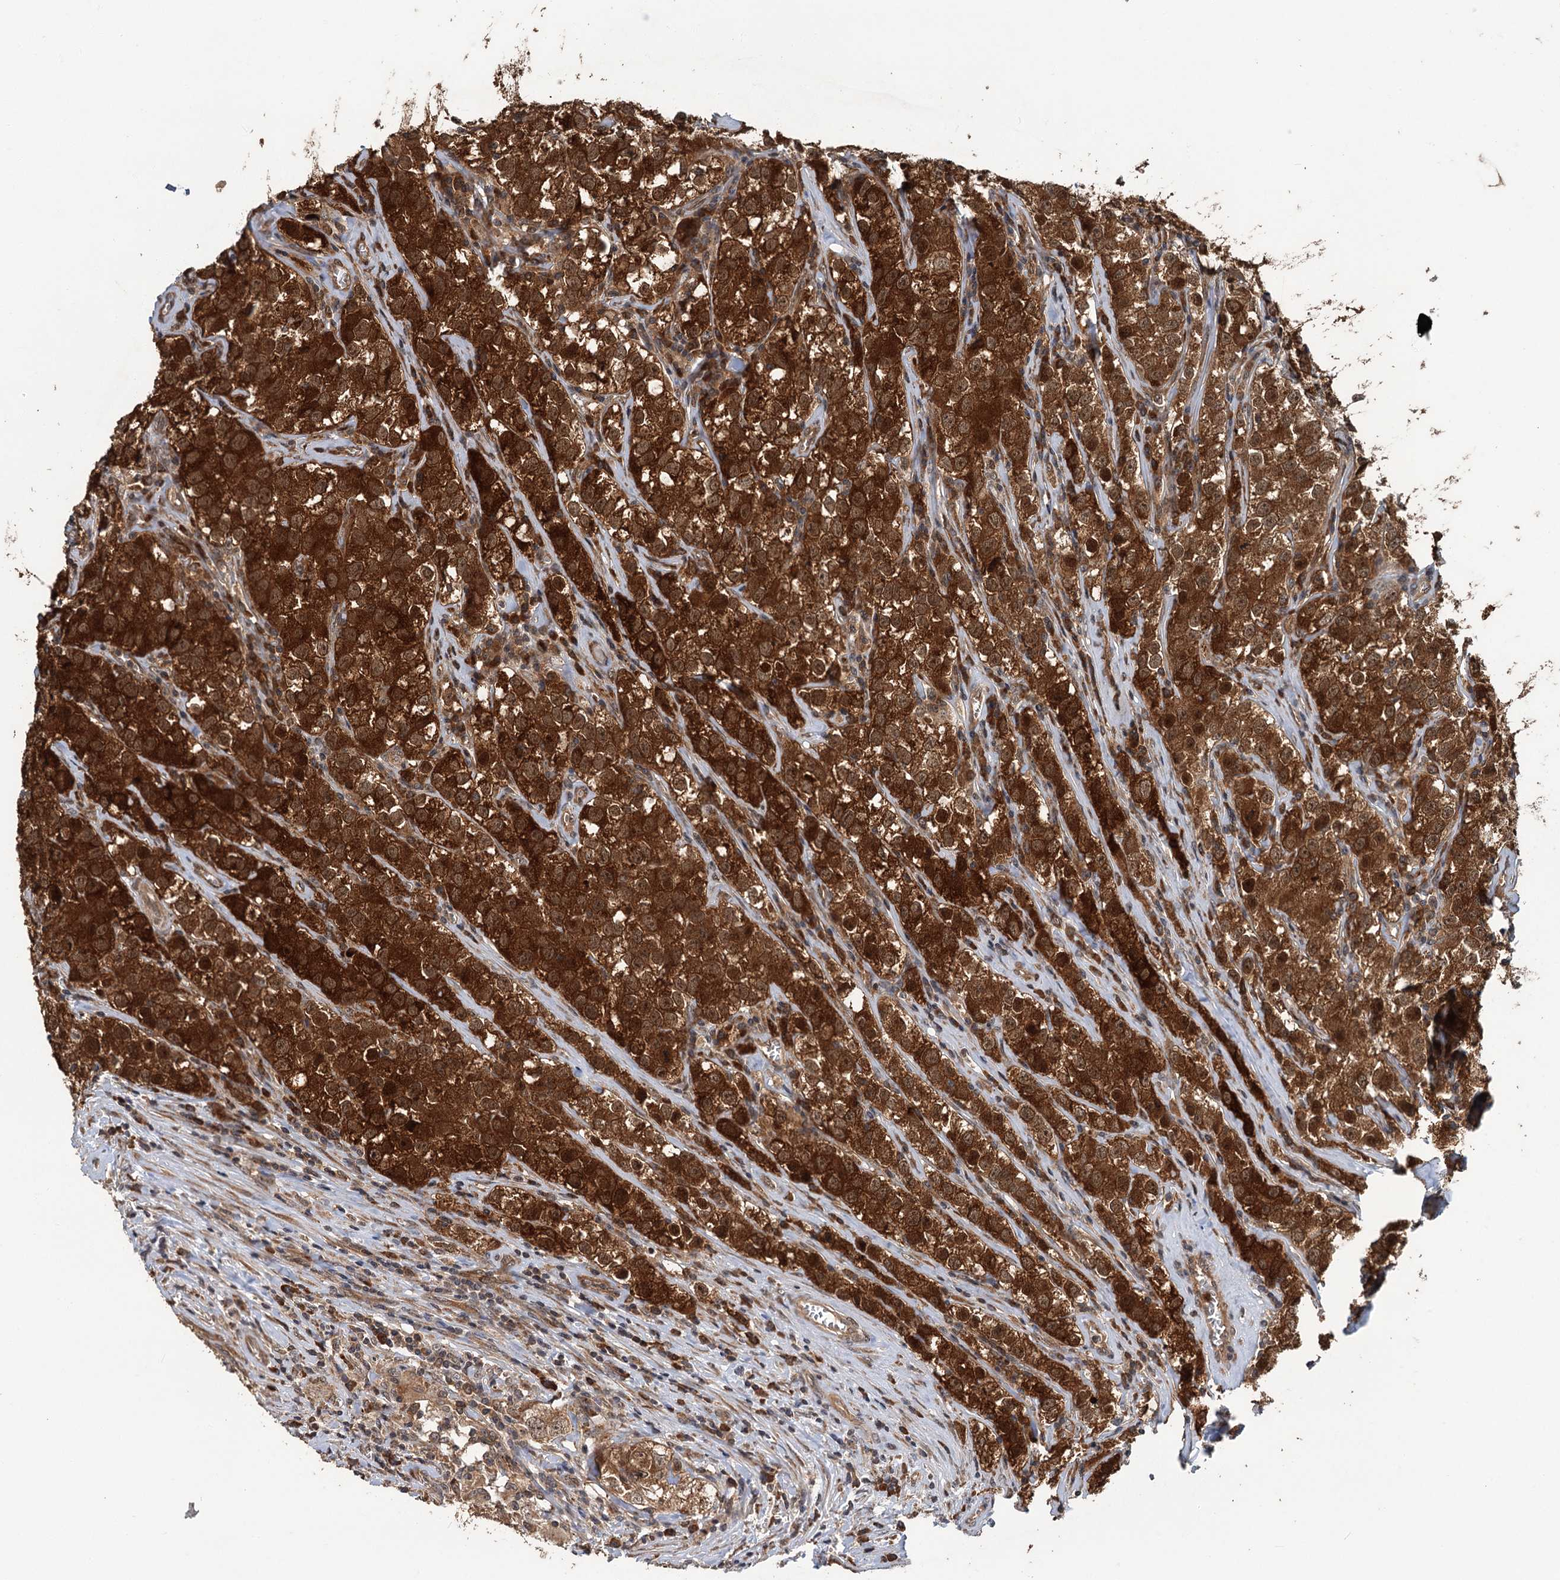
{"staining": {"intensity": "strong", "quantity": ">75%", "location": "cytoplasmic/membranous,nuclear"}, "tissue": "testis cancer", "cell_type": "Tumor cells", "image_type": "cancer", "snomed": [{"axis": "morphology", "description": "Seminoma, NOS"}, {"axis": "morphology", "description": "Carcinoma, Embryonal, NOS"}, {"axis": "topography", "description": "Testis"}], "caption": "Brown immunohistochemical staining in human testis cancer (seminoma) exhibits strong cytoplasmic/membranous and nuclear staining in approximately >75% of tumor cells. Nuclei are stained in blue.", "gene": "KANSL2", "patient": {"sex": "male", "age": 43}}